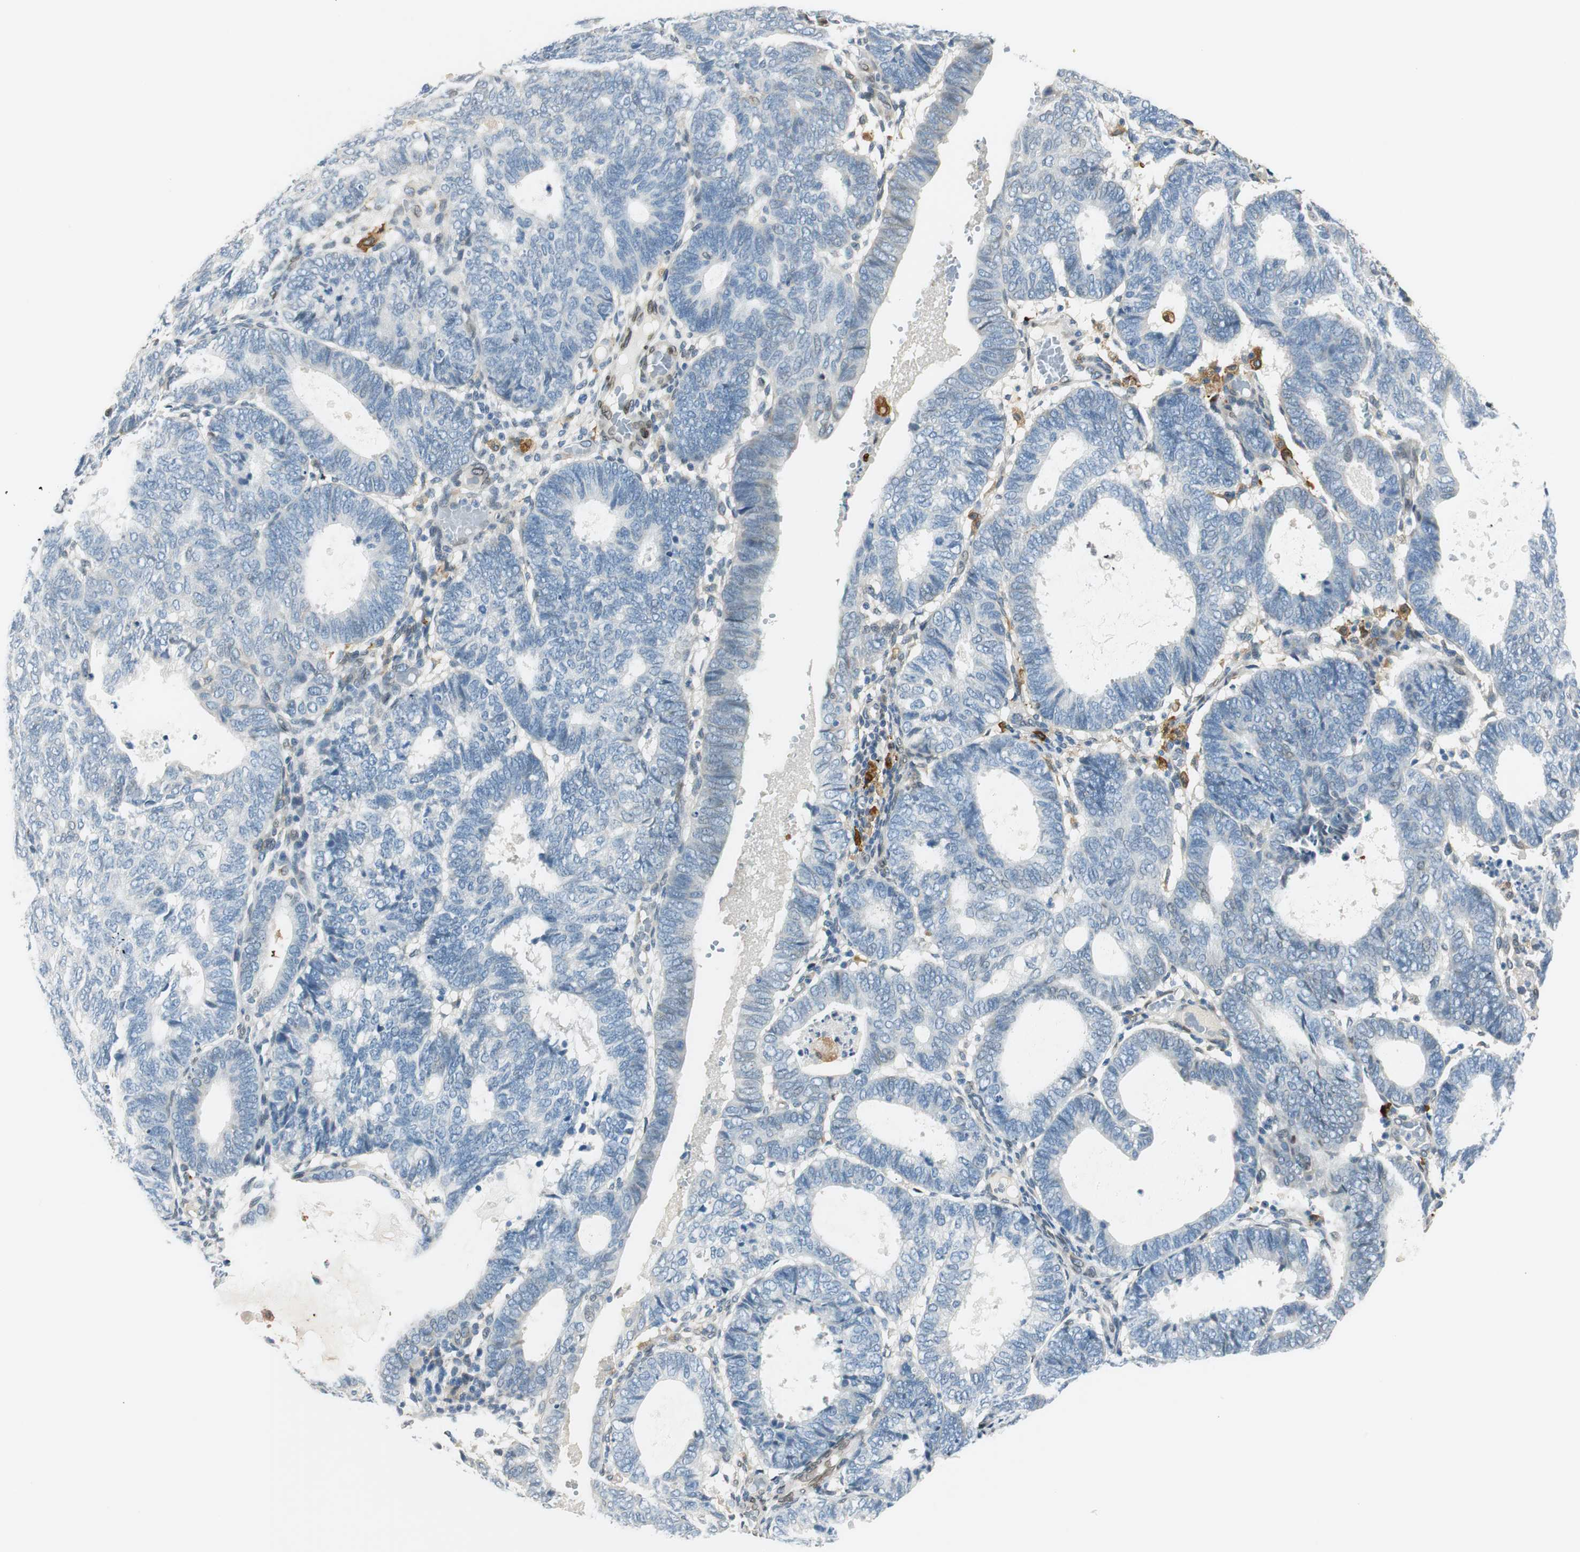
{"staining": {"intensity": "negative", "quantity": "none", "location": "none"}, "tissue": "endometrial cancer", "cell_type": "Tumor cells", "image_type": "cancer", "snomed": [{"axis": "morphology", "description": "Adenocarcinoma, NOS"}, {"axis": "topography", "description": "Uterus"}], "caption": "Endometrial cancer was stained to show a protein in brown. There is no significant expression in tumor cells. The staining is performed using DAB (3,3'-diaminobenzidine) brown chromogen with nuclei counter-stained in using hematoxylin.", "gene": "TMEM260", "patient": {"sex": "female", "age": 60}}